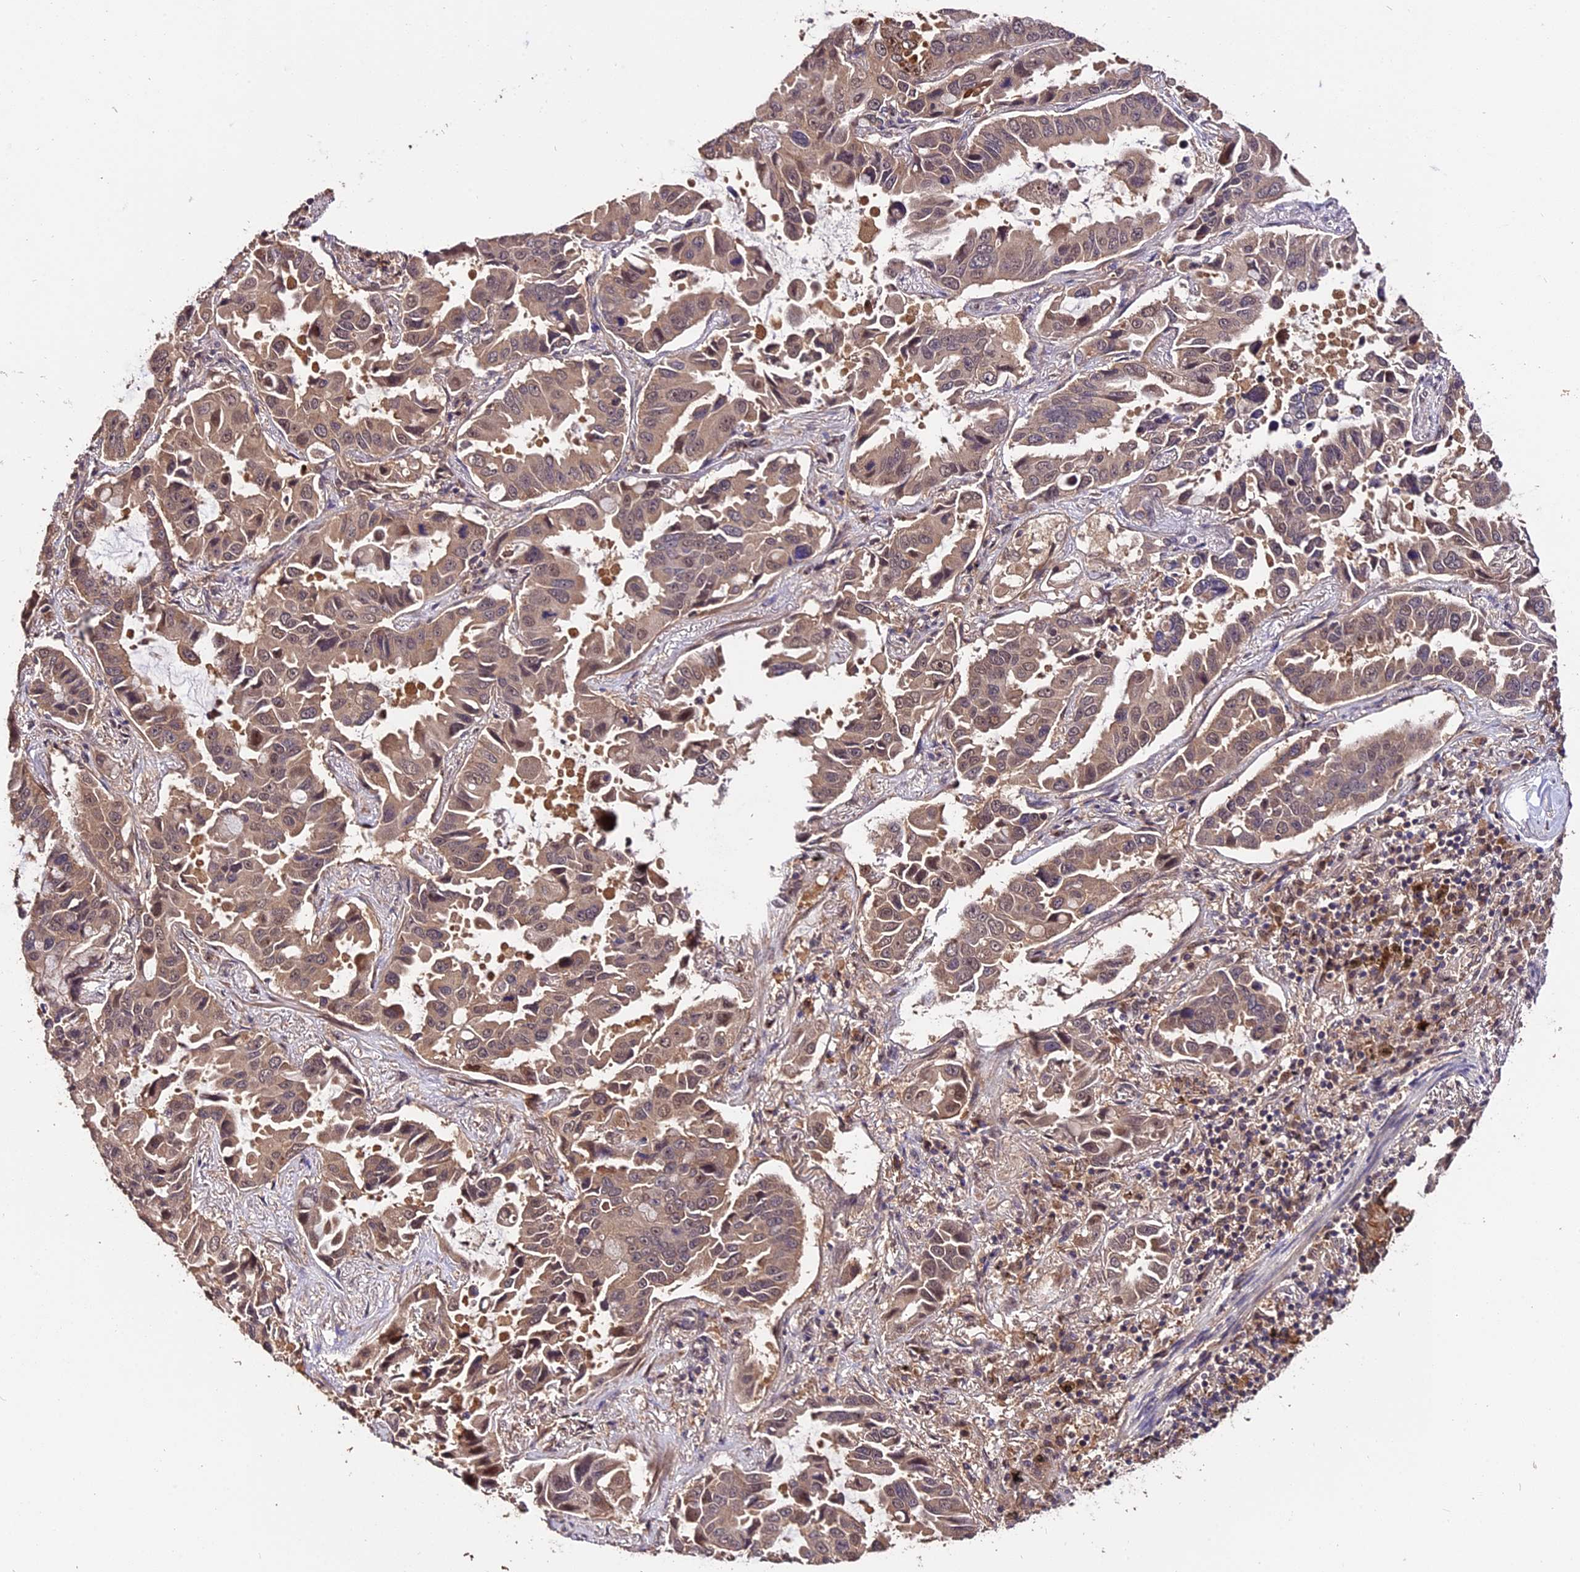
{"staining": {"intensity": "weak", "quantity": ">75%", "location": "cytoplasmic/membranous"}, "tissue": "lung cancer", "cell_type": "Tumor cells", "image_type": "cancer", "snomed": [{"axis": "morphology", "description": "Adenocarcinoma, NOS"}, {"axis": "topography", "description": "Lung"}], "caption": "There is low levels of weak cytoplasmic/membranous staining in tumor cells of lung cancer (adenocarcinoma), as demonstrated by immunohistochemical staining (brown color).", "gene": "TRMT1", "patient": {"sex": "male", "age": 64}}